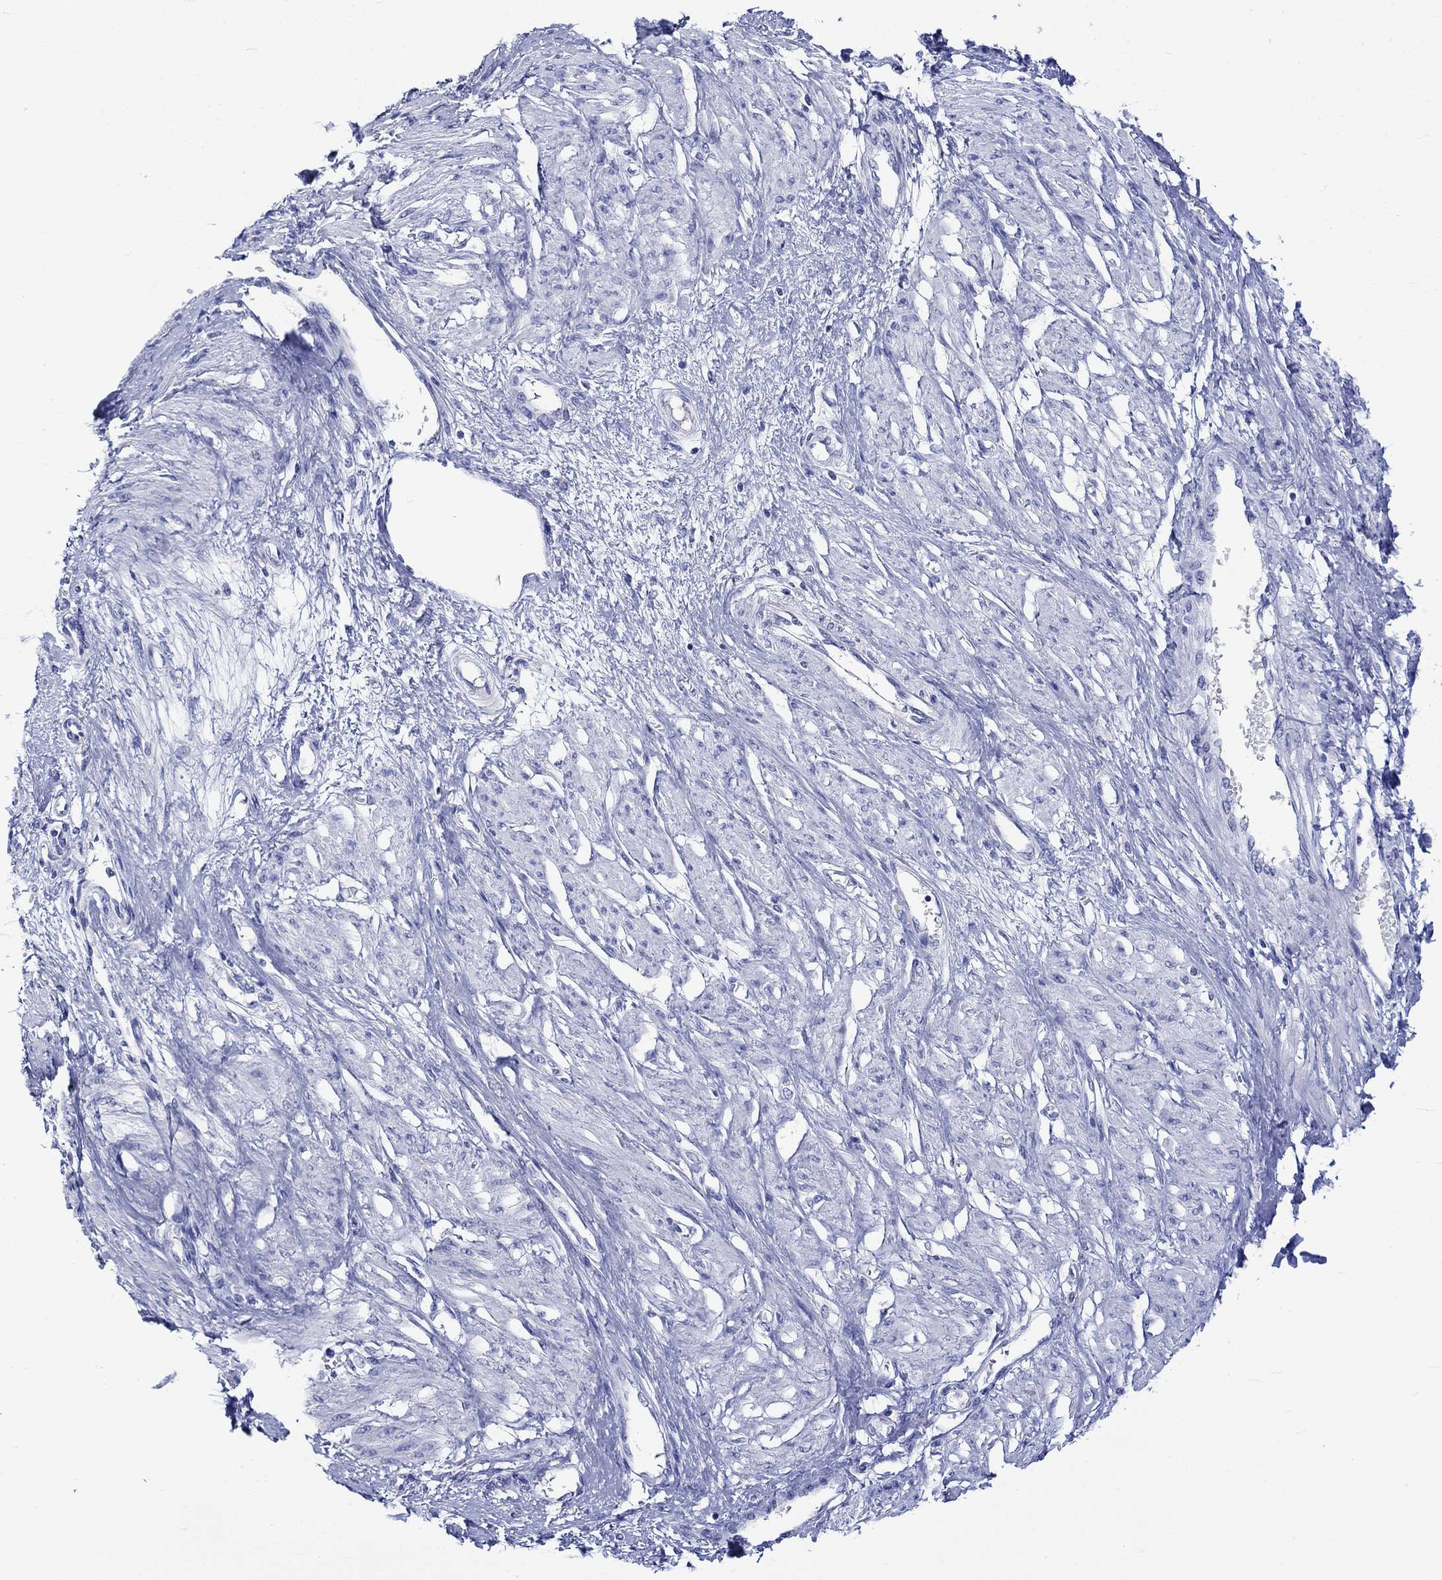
{"staining": {"intensity": "negative", "quantity": "none", "location": "none"}, "tissue": "smooth muscle", "cell_type": "Smooth muscle cells", "image_type": "normal", "snomed": [{"axis": "morphology", "description": "Normal tissue, NOS"}, {"axis": "topography", "description": "Smooth muscle"}, {"axis": "topography", "description": "Uterus"}], "caption": "Immunohistochemical staining of unremarkable smooth muscle displays no significant expression in smooth muscle cells. (IHC, brightfield microscopy, high magnification).", "gene": "KLHL35", "patient": {"sex": "female", "age": 39}}